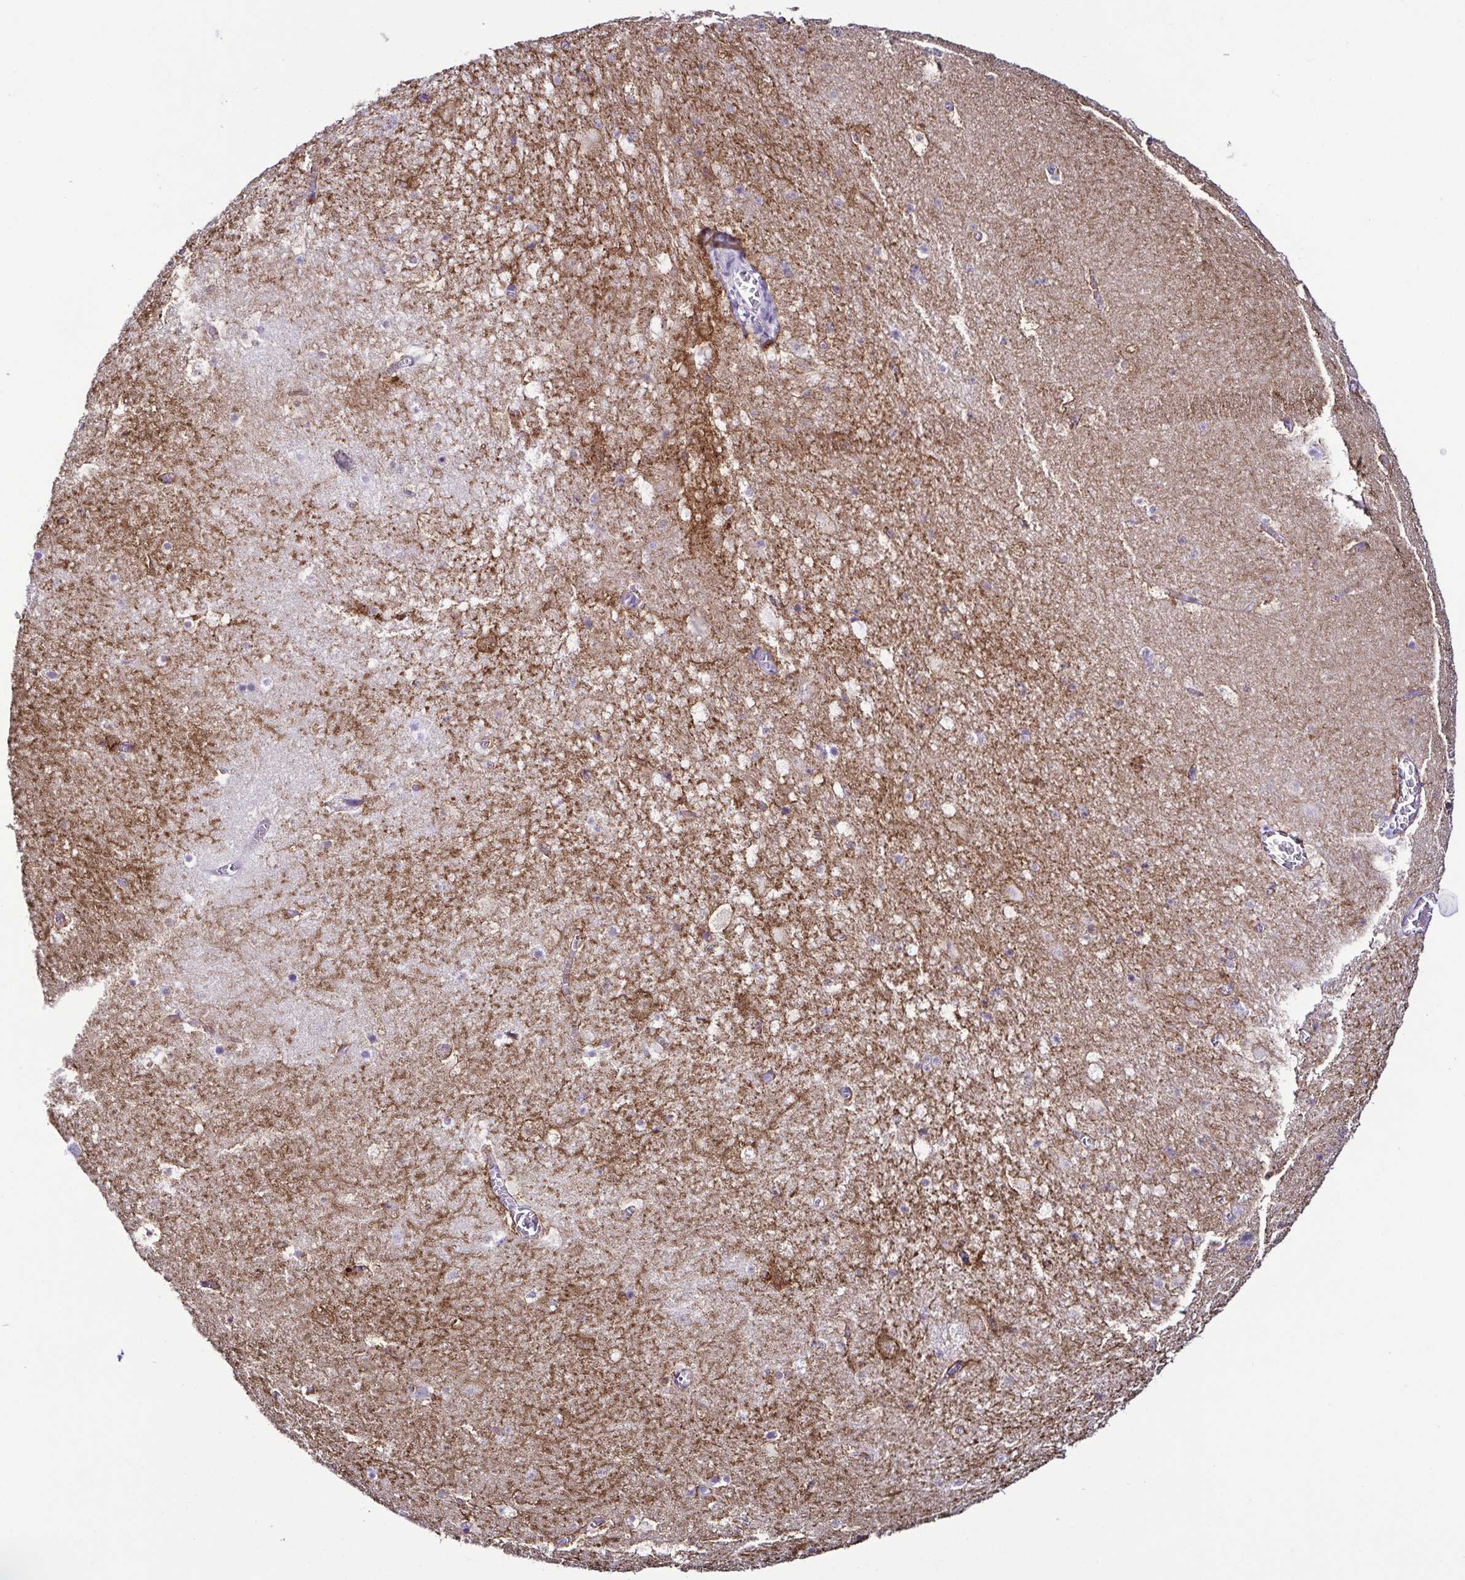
{"staining": {"intensity": "negative", "quantity": "none", "location": "none"}, "tissue": "hippocampus", "cell_type": "Glial cells", "image_type": "normal", "snomed": [{"axis": "morphology", "description": "Normal tissue, NOS"}, {"axis": "topography", "description": "Hippocampus"}], "caption": "The micrograph shows no significant staining in glial cells of hippocampus. (DAB immunohistochemistry visualized using brightfield microscopy, high magnification).", "gene": "SRL", "patient": {"sex": "female", "age": 42}}